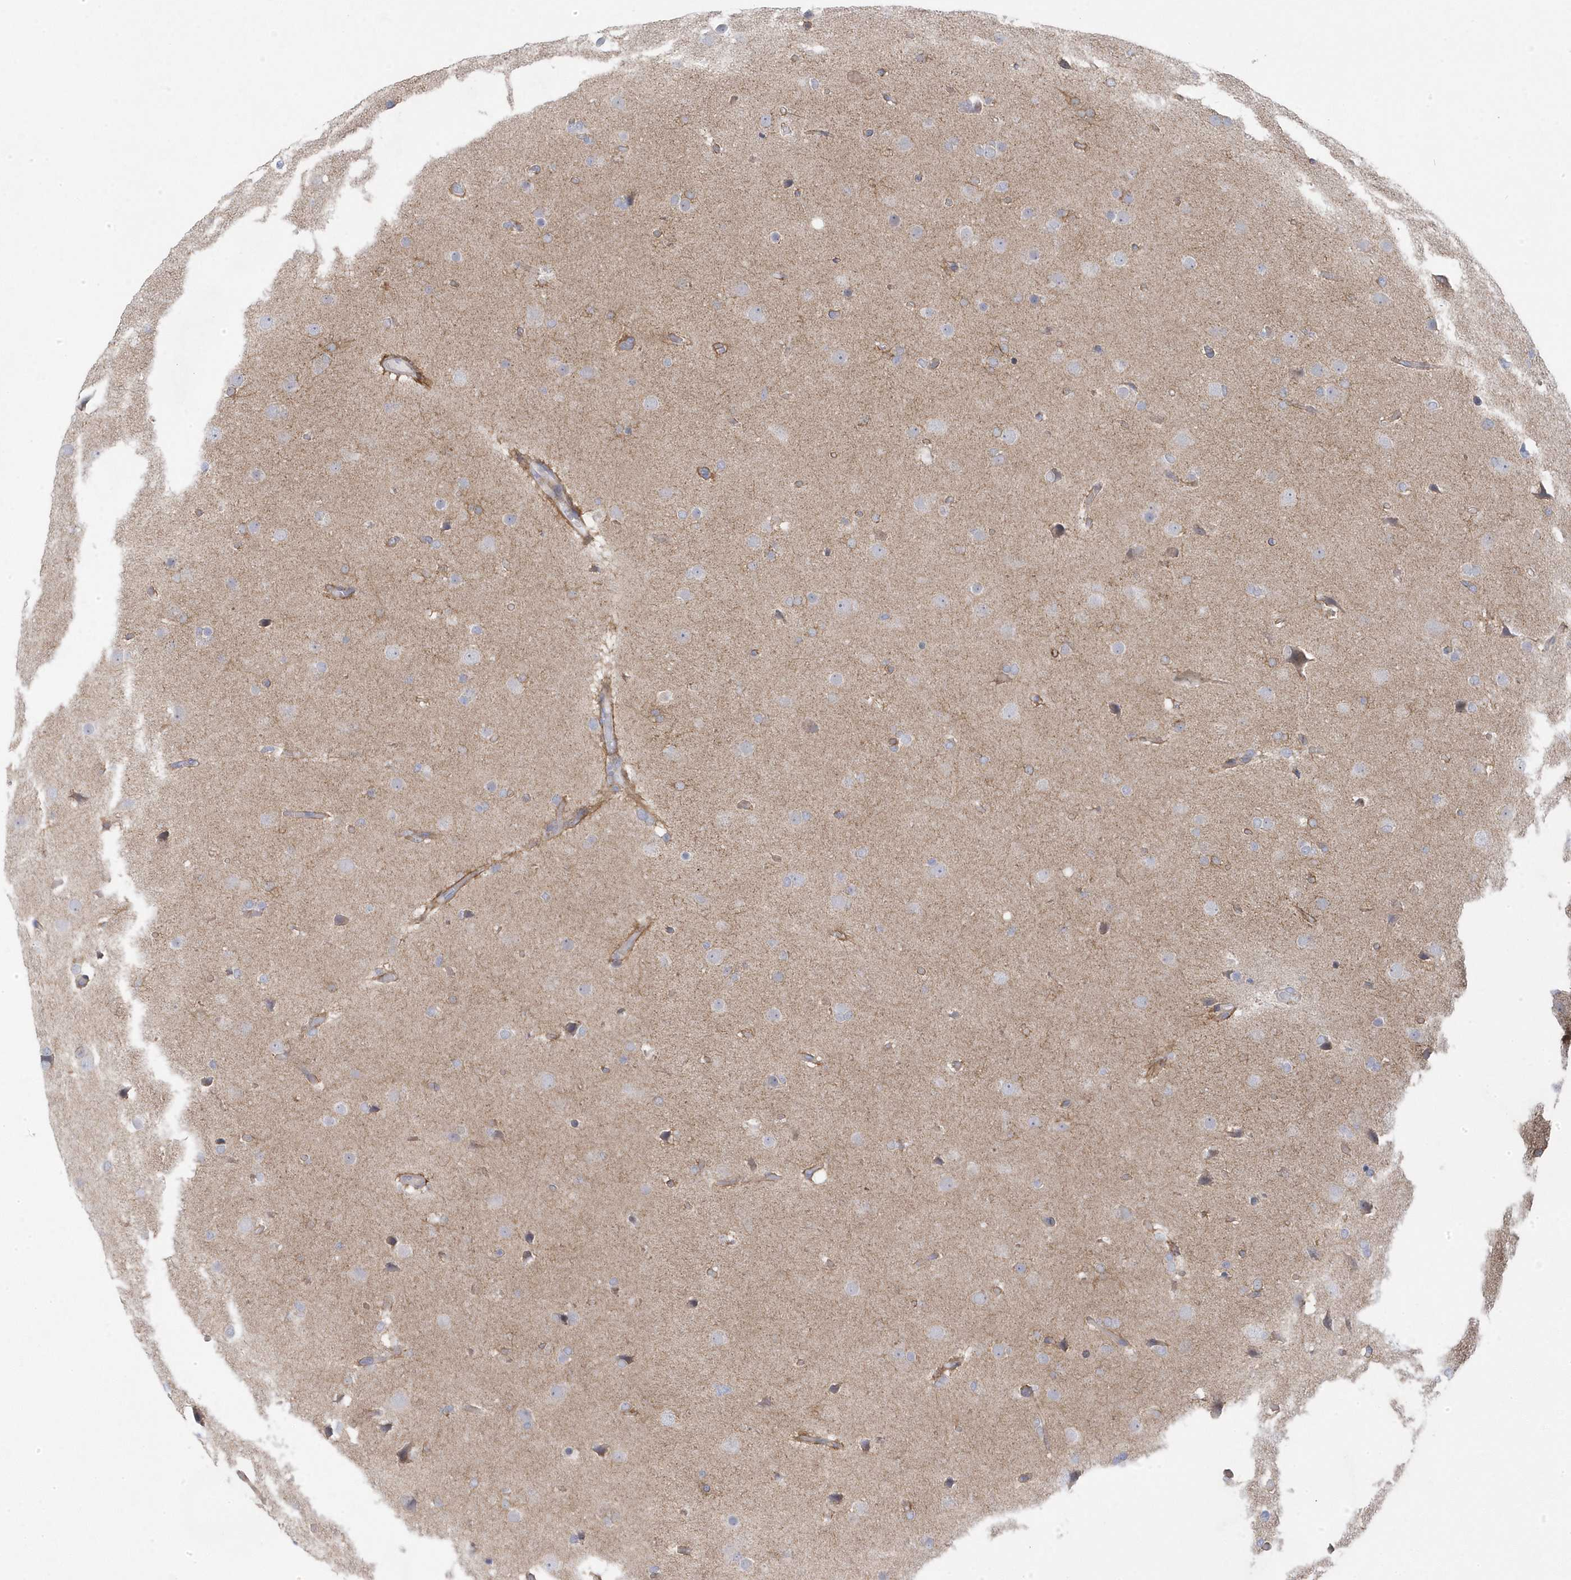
{"staining": {"intensity": "negative", "quantity": "none", "location": "none"}, "tissue": "glioma", "cell_type": "Tumor cells", "image_type": "cancer", "snomed": [{"axis": "morphology", "description": "Glioma, malignant, High grade"}, {"axis": "topography", "description": "Cerebral cortex"}], "caption": "Immunohistochemical staining of human glioma demonstrates no significant staining in tumor cells.", "gene": "ANAPC1", "patient": {"sex": "female", "age": 36}}